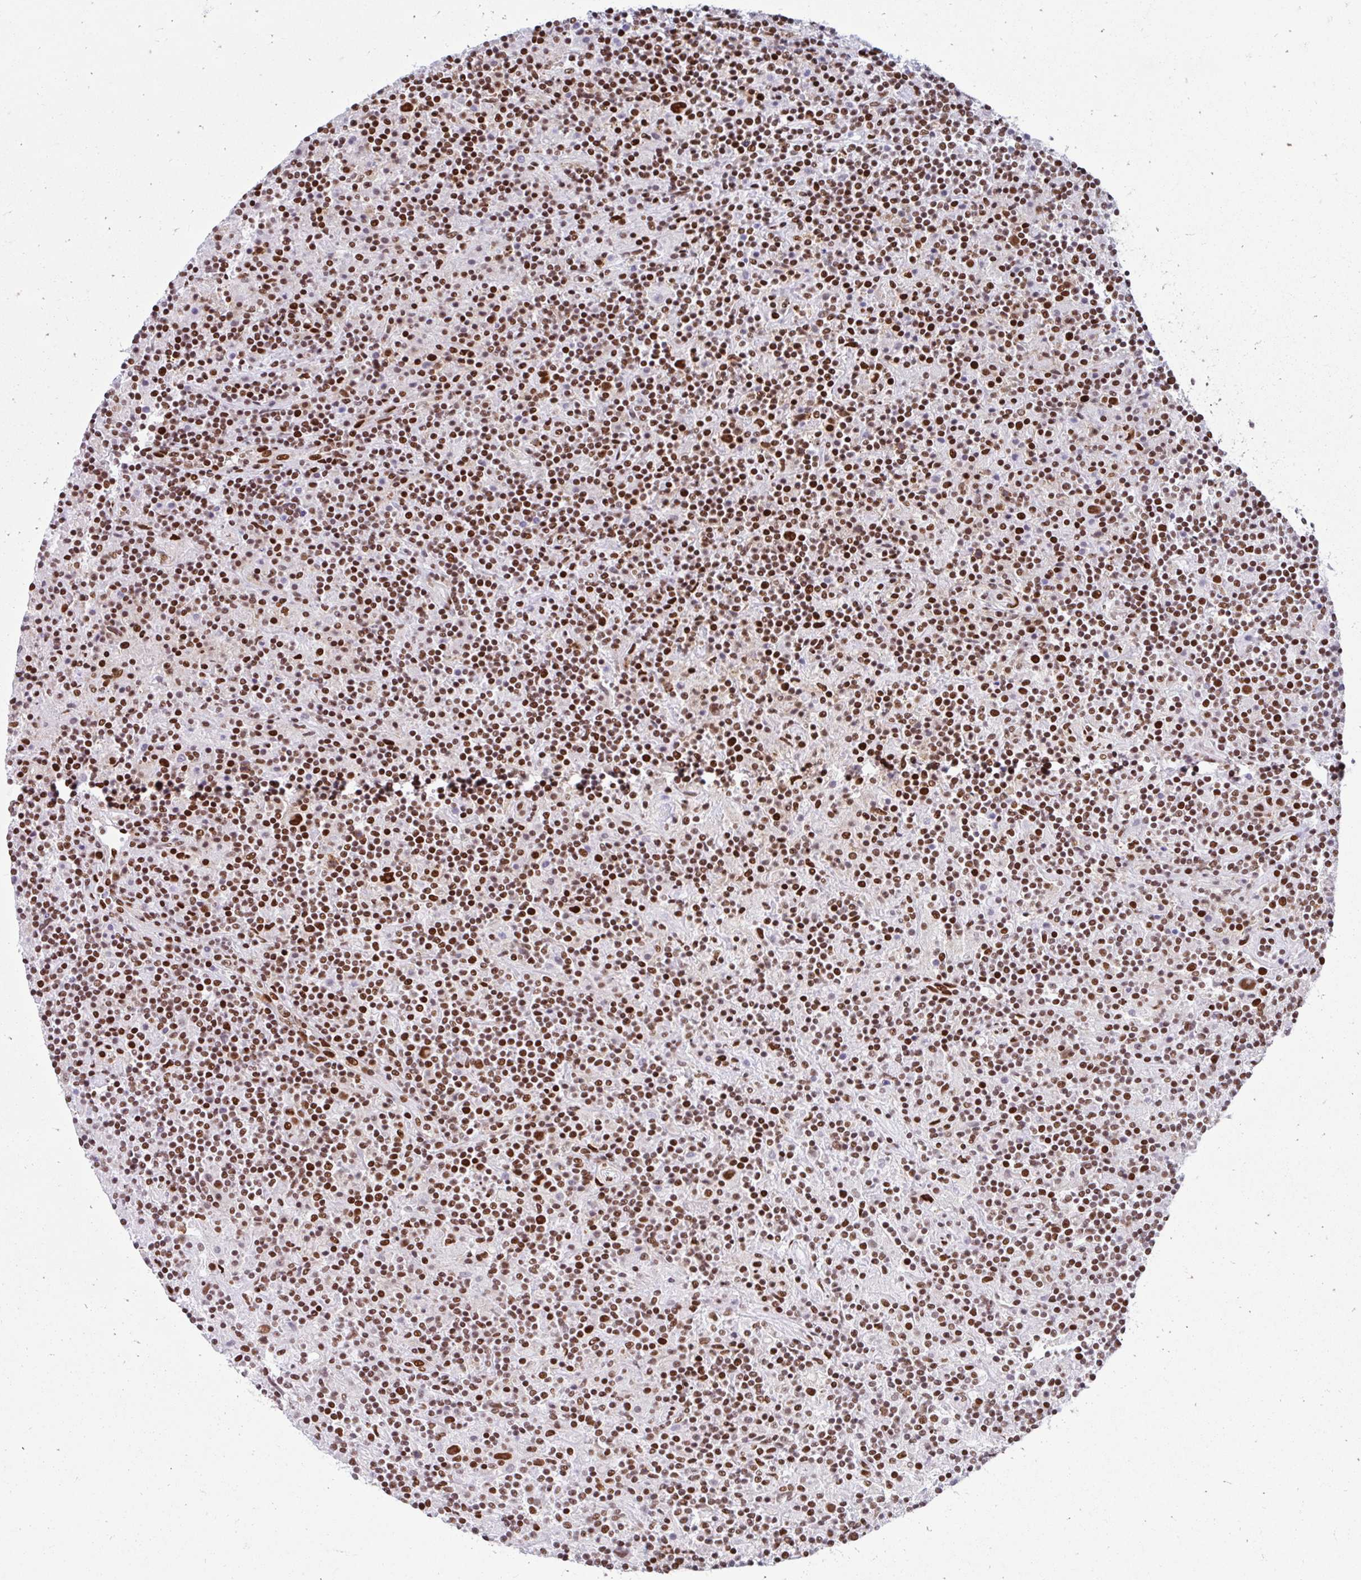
{"staining": {"intensity": "strong", "quantity": ">75%", "location": "nuclear"}, "tissue": "lymphoma", "cell_type": "Tumor cells", "image_type": "cancer", "snomed": [{"axis": "morphology", "description": "Hodgkin's disease, NOS"}, {"axis": "topography", "description": "Lymph node"}], "caption": "Strong nuclear protein positivity is identified in approximately >75% of tumor cells in Hodgkin's disease.", "gene": "KHDRBS1", "patient": {"sex": "male", "age": 70}}